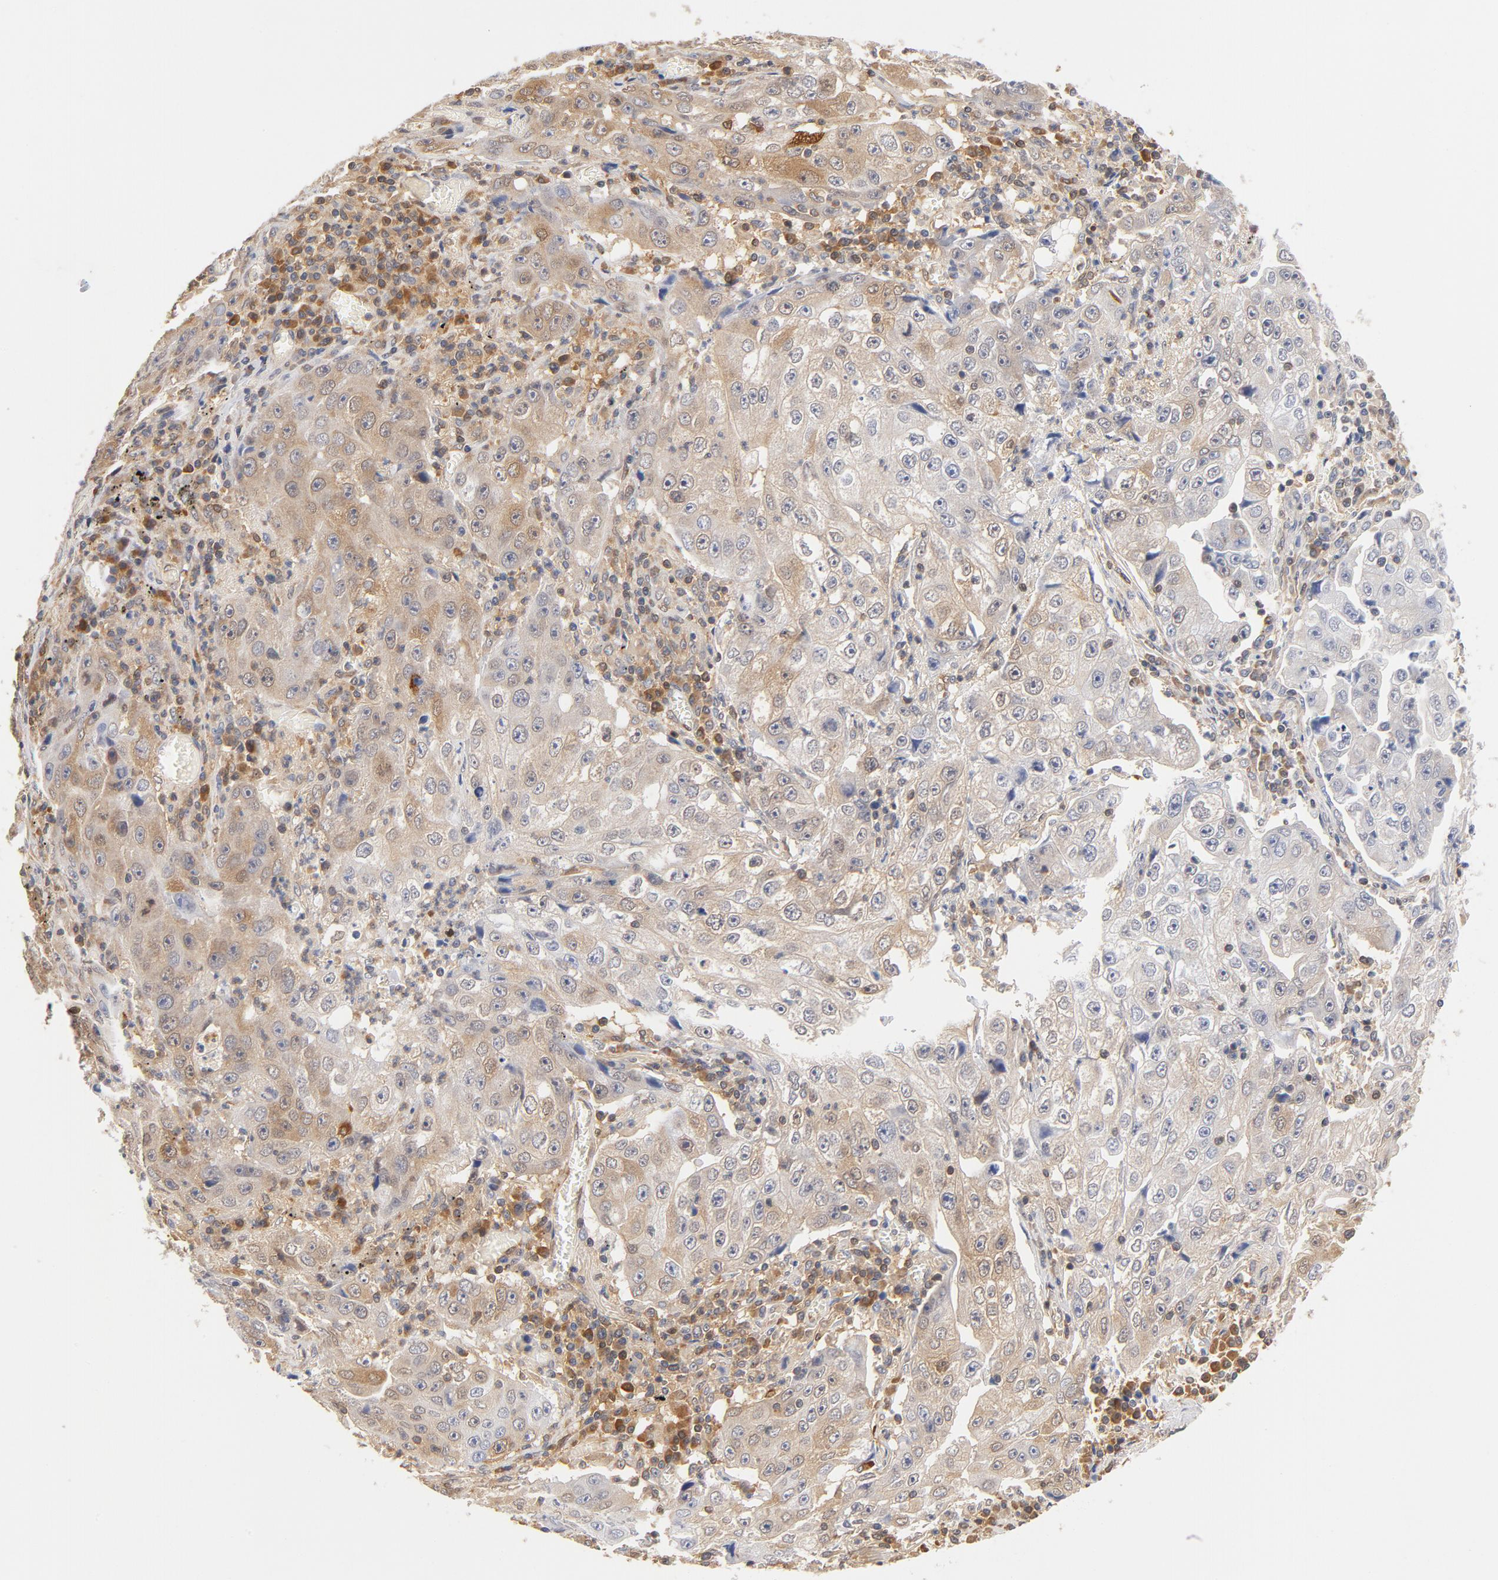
{"staining": {"intensity": "weak", "quantity": "<25%", "location": "cytoplasmic/membranous"}, "tissue": "lung cancer", "cell_type": "Tumor cells", "image_type": "cancer", "snomed": [{"axis": "morphology", "description": "Squamous cell carcinoma, NOS"}, {"axis": "topography", "description": "Lung"}], "caption": "The image displays no significant expression in tumor cells of lung cancer (squamous cell carcinoma).", "gene": "ASMTL", "patient": {"sex": "male", "age": 64}}